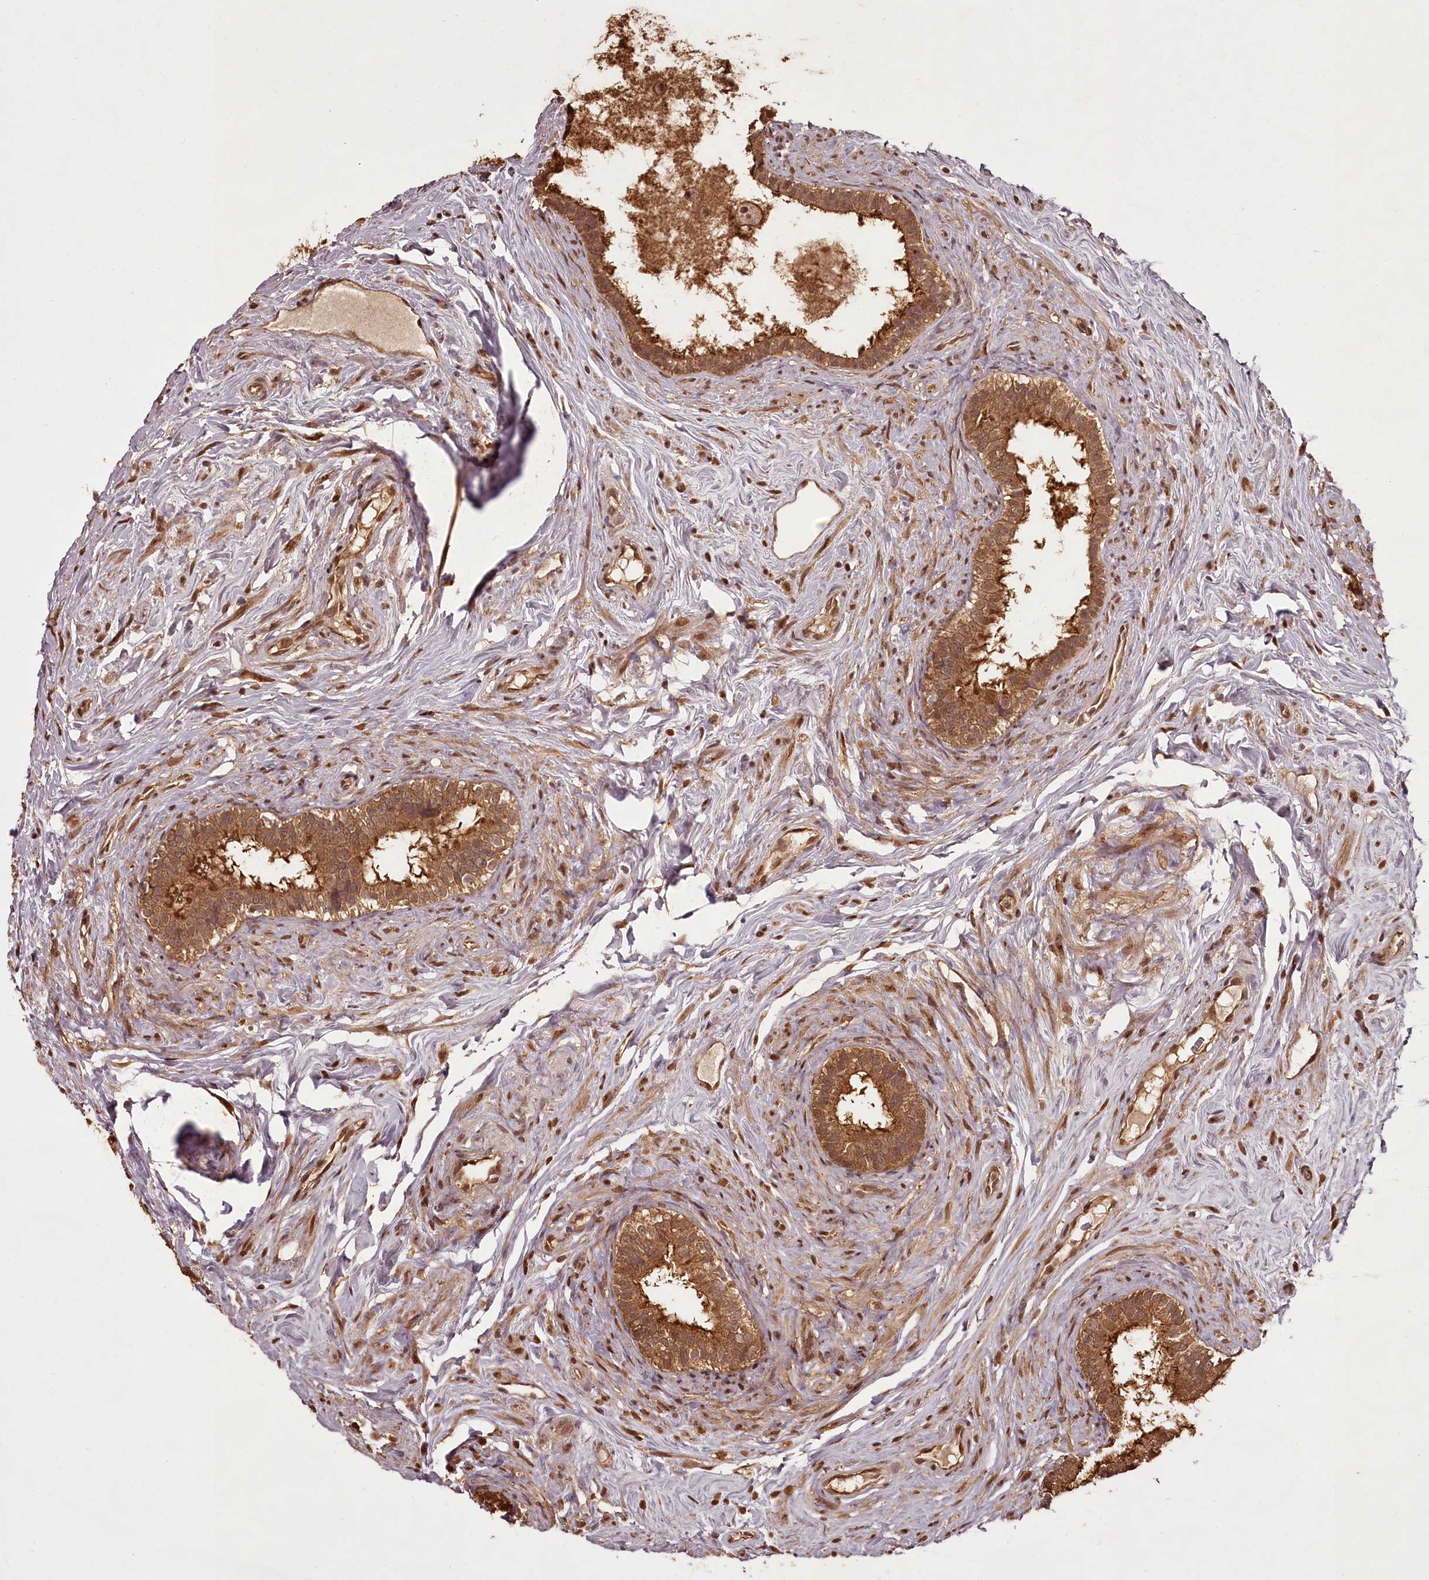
{"staining": {"intensity": "moderate", "quantity": ">75%", "location": "cytoplasmic/membranous,nuclear"}, "tissue": "epididymis", "cell_type": "Glandular cells", "image_type": "normal", "snomed": [{"axis": "morphology", "description": "Normal tissue, NOS"}, {"axis": "topography", "description": "Epididymis"}], "caption": "Protein analysis of unremarkable epididymis demonstrates moderate cytoplasmic/membranous,nuclear staining in about >75% of glandular cells.", "gene": "NPRL2", "patient": {"sex": "male", "age": 84}}